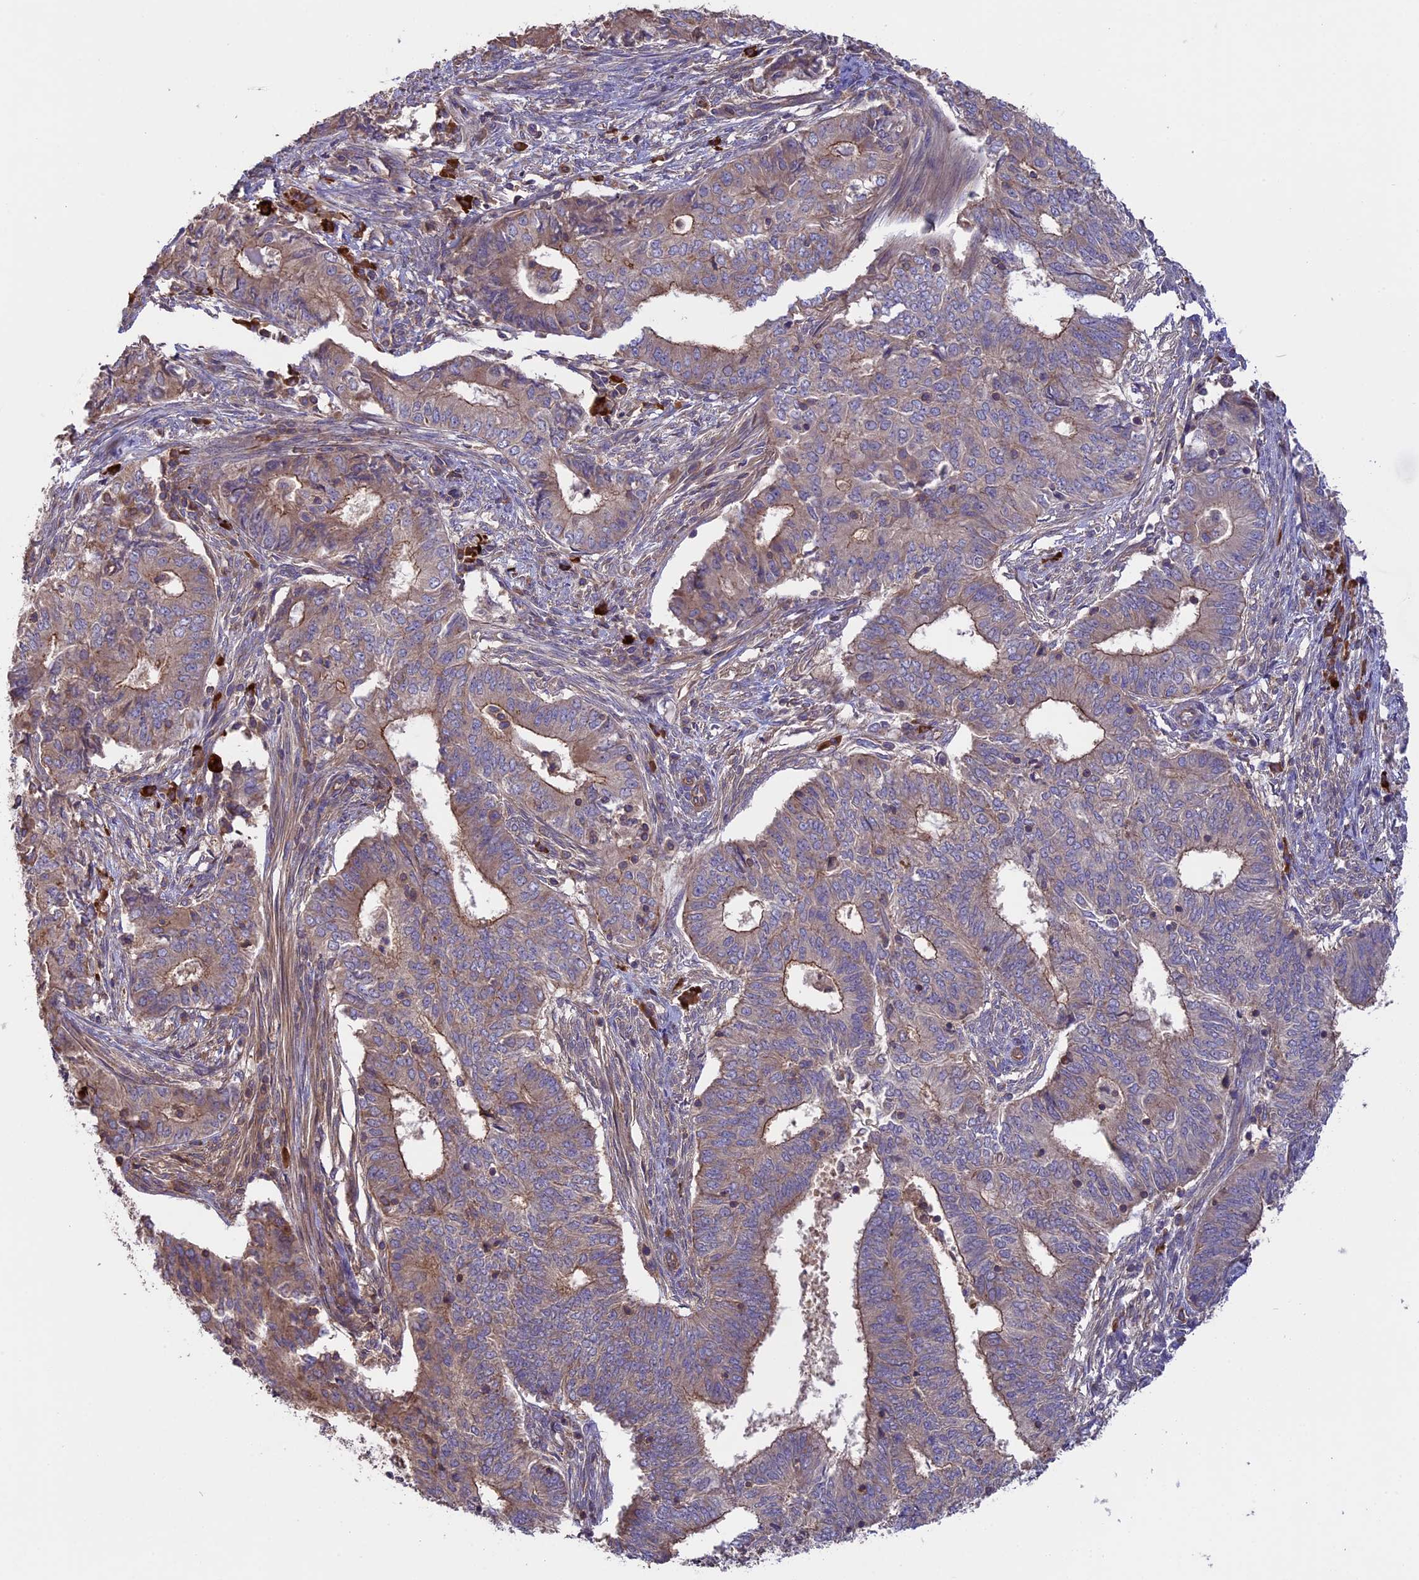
{"staining": {"intensity": "moderate", "quantity": "25%-75%", "location": "cytoplasmic/membranous"}, "tissue": "endometrial cancer", "cell_type": "Tumor cells", "image_type": "cancer", "snomed": [{"axis": "morphology", "description": "Adenocarcinoma, NOS"}, {"axis": "topography", "description": "Endometrium"}], "caption": "Immunohistochemistry (DAB) staining of endometrial cancer (adenocarcinoma) demonstrates moderate cytoplasmic/membranous protein staining in about 25%-75% of tumor cells.", "gene": "GAS8", "patient": {"sex": "female", "age": 62}}